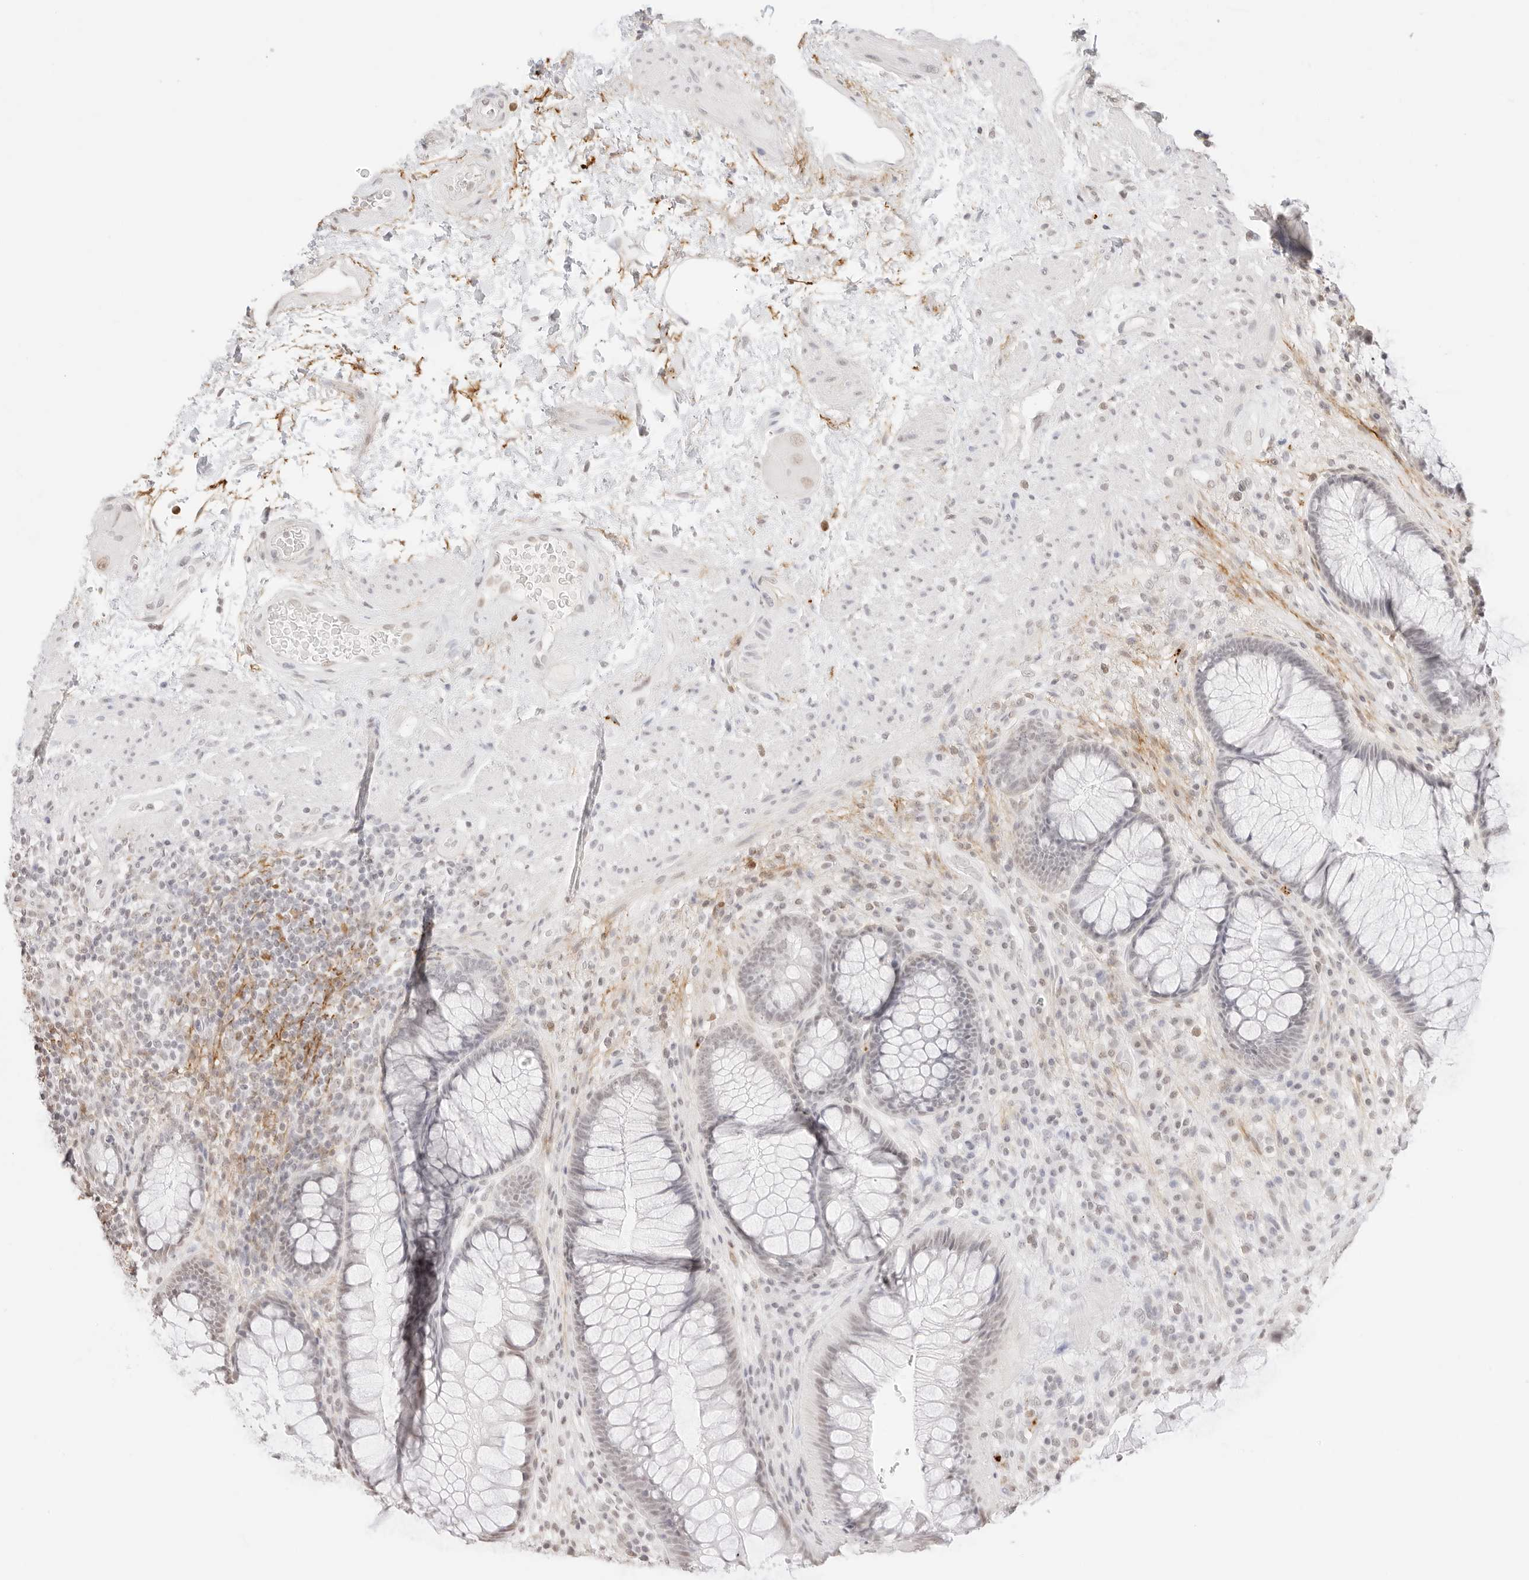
{"staining": {"intensity": "weak", "quantity": "25%-75%", "location": "nuclear"}, "tissue": "rectum", "cell_type": "Glandular cells", "image_type": "normal", "snomed": [{"axis": "morphology", "description": "Normal tissue, NOS"}, {"axis": "topography", "description": "Rectum"}], "caption": "A brown stain labels weak nuclear staining of a protein in glandular cells of normal rectum. (DAB = brown stain, brightfield microscopy at high magnification).", "gene": "FBLN5", "patient": {"sex": "male", "age": 51}}